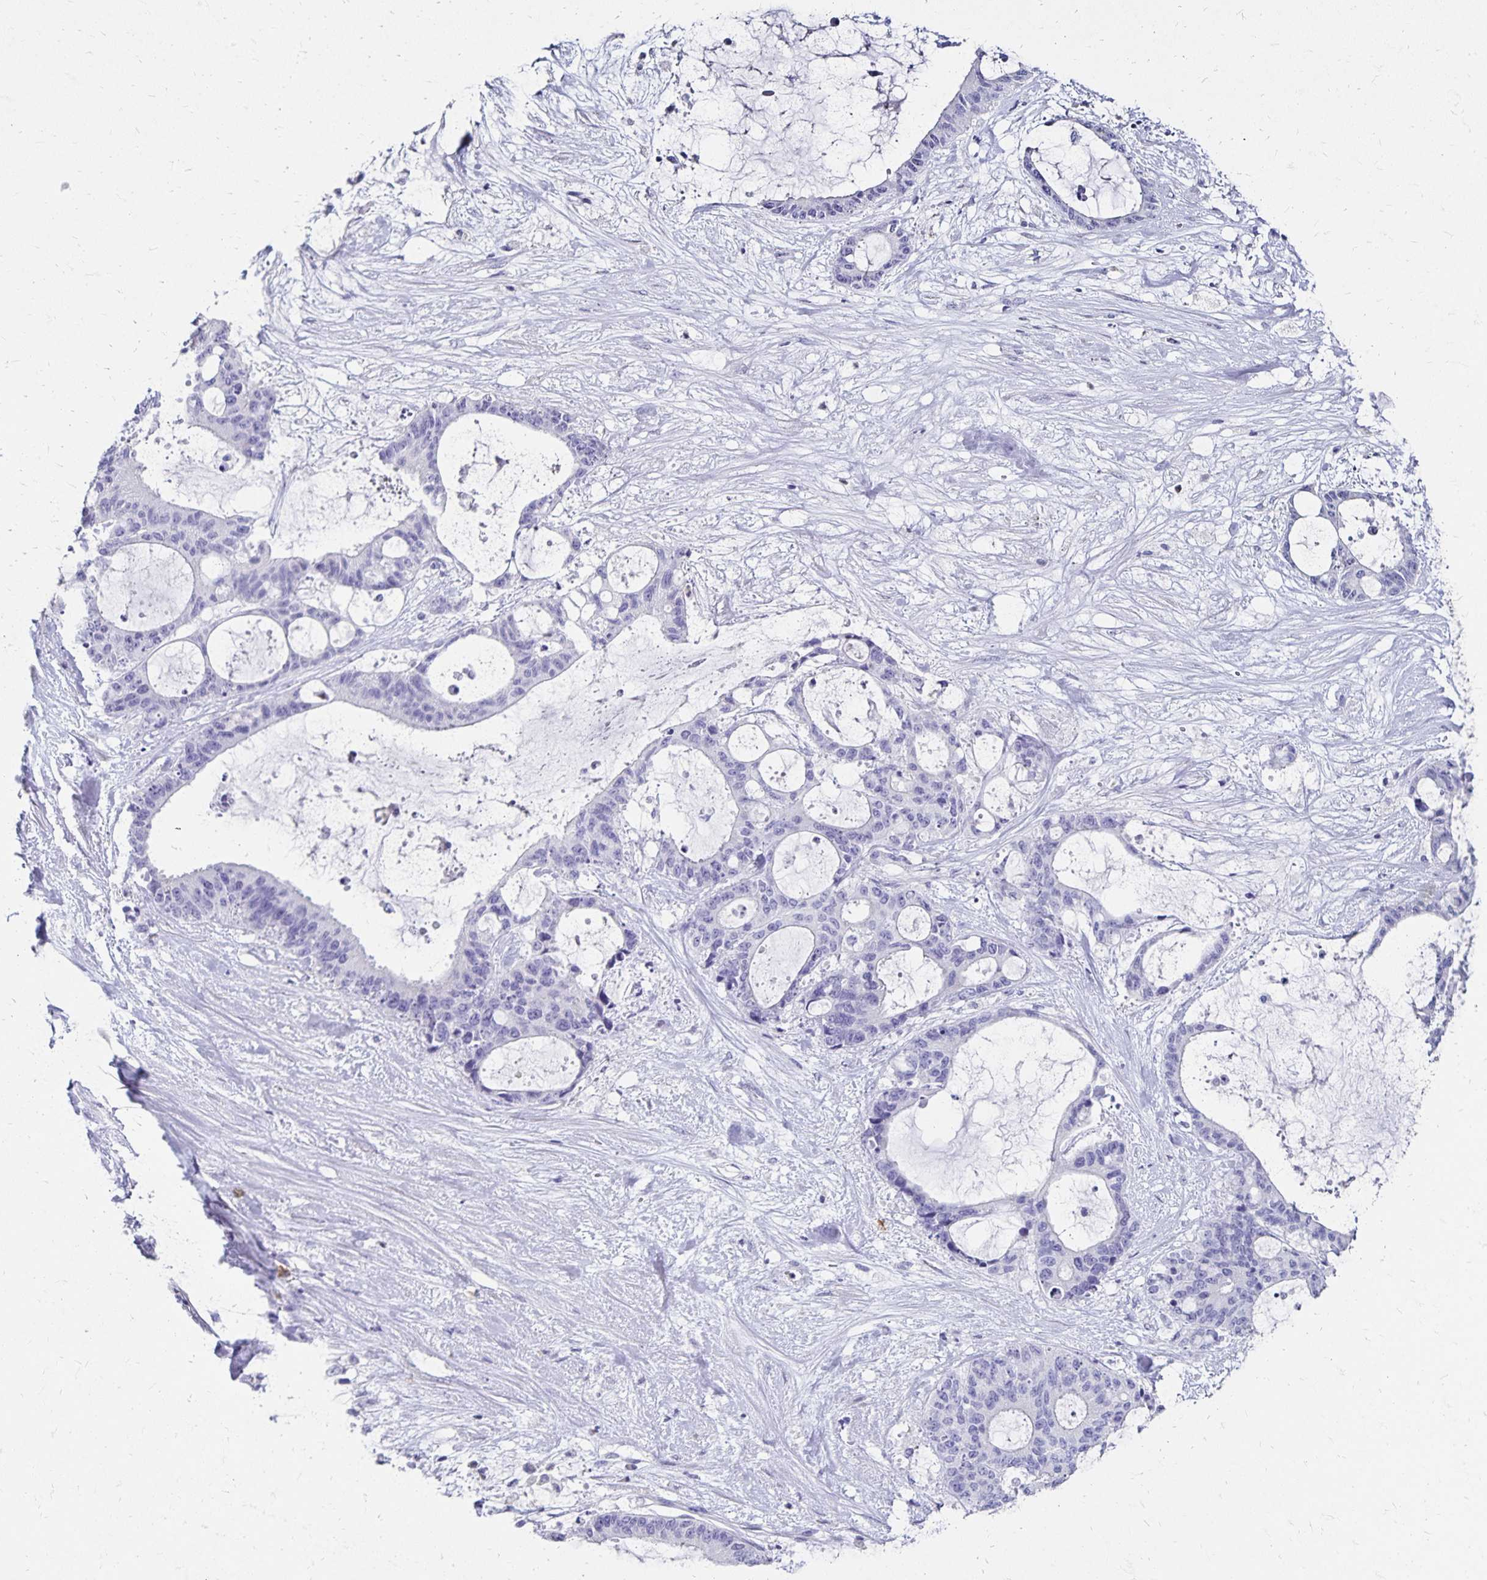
{"staining": {"intensity": "negative", "quantity": "none", "location": "none"}, "tissue": "liver cancer", "cell_type": "Tumor cells", "image_type": "cancer", "snomed": [{"axis": "morphology", "description": "Normal tissue, NOS"}, {"axis": "morphology", "description": "Cholangiocarcinoma"}, {"axis": "topography", "description": "Liver"}, {"axis": "topography", "description": "Peripheral nerve tissue"}], "caption": "Liver cancer was stained to show a protein in brown. There is no significant staining in tumor cells.", "gene": "DYNLT4", "patient": {"sex": "female", "age": 73}}